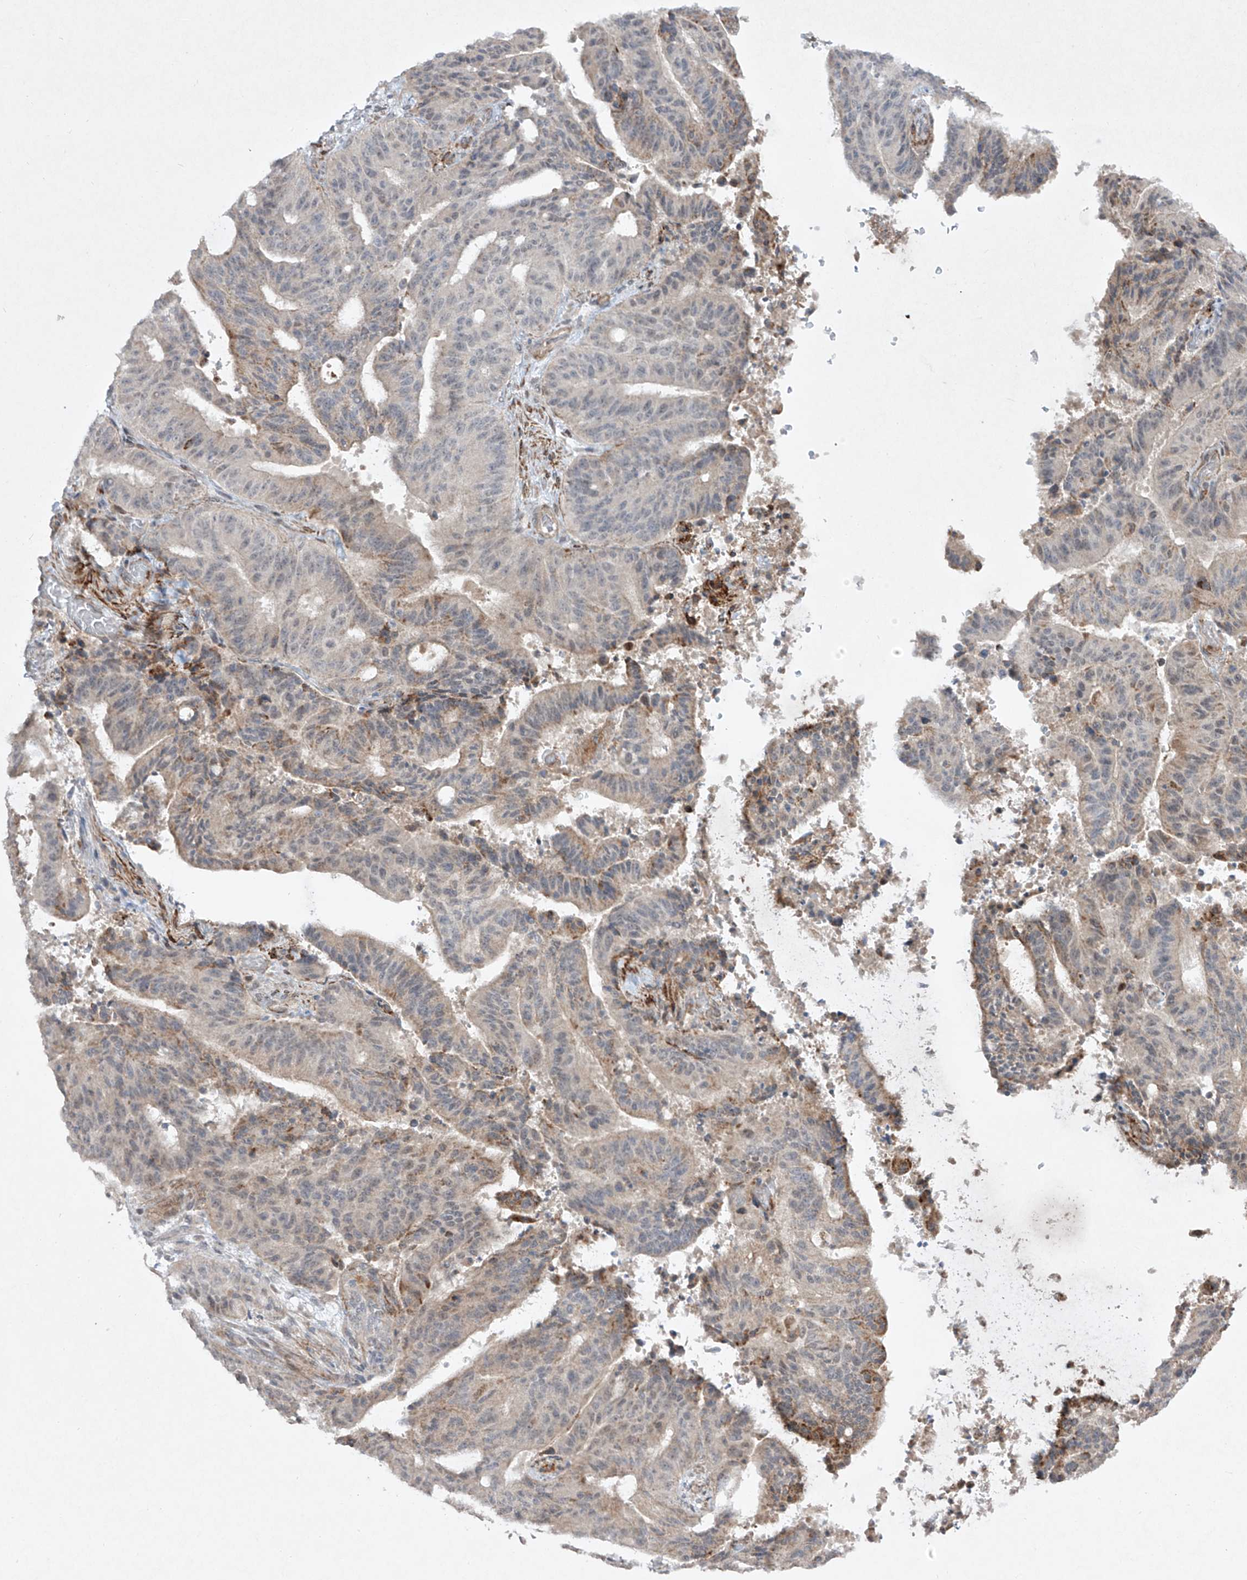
{"staining": {"intensity": "weak", "quantity": "<25%", "location": "cytoplasmic/membranous"}, "tissue": "liver cancer", "cell_type": "Tumor cells", "image_type": "cancer", "snomed": [{"axis": "morphology", "description": "Normal tissue, NOS"}, {"axis": "morphology", "description": "Cholangiocarcinoma"}, {"axis": "topography", "description": "Liver"}, {"axis": "topography", "description": "Peripheral nerve tissue"}], "caption": "A photomicrograph of human liver cholangiocarcinoma is negative for staining in tumor cells. (Brightfield microscopy of DAB (3,3'-diaminobenzidine) IHC at high magnification).", "gene": "KDM1B", "patient": {"sex": "female", "age": 73}}